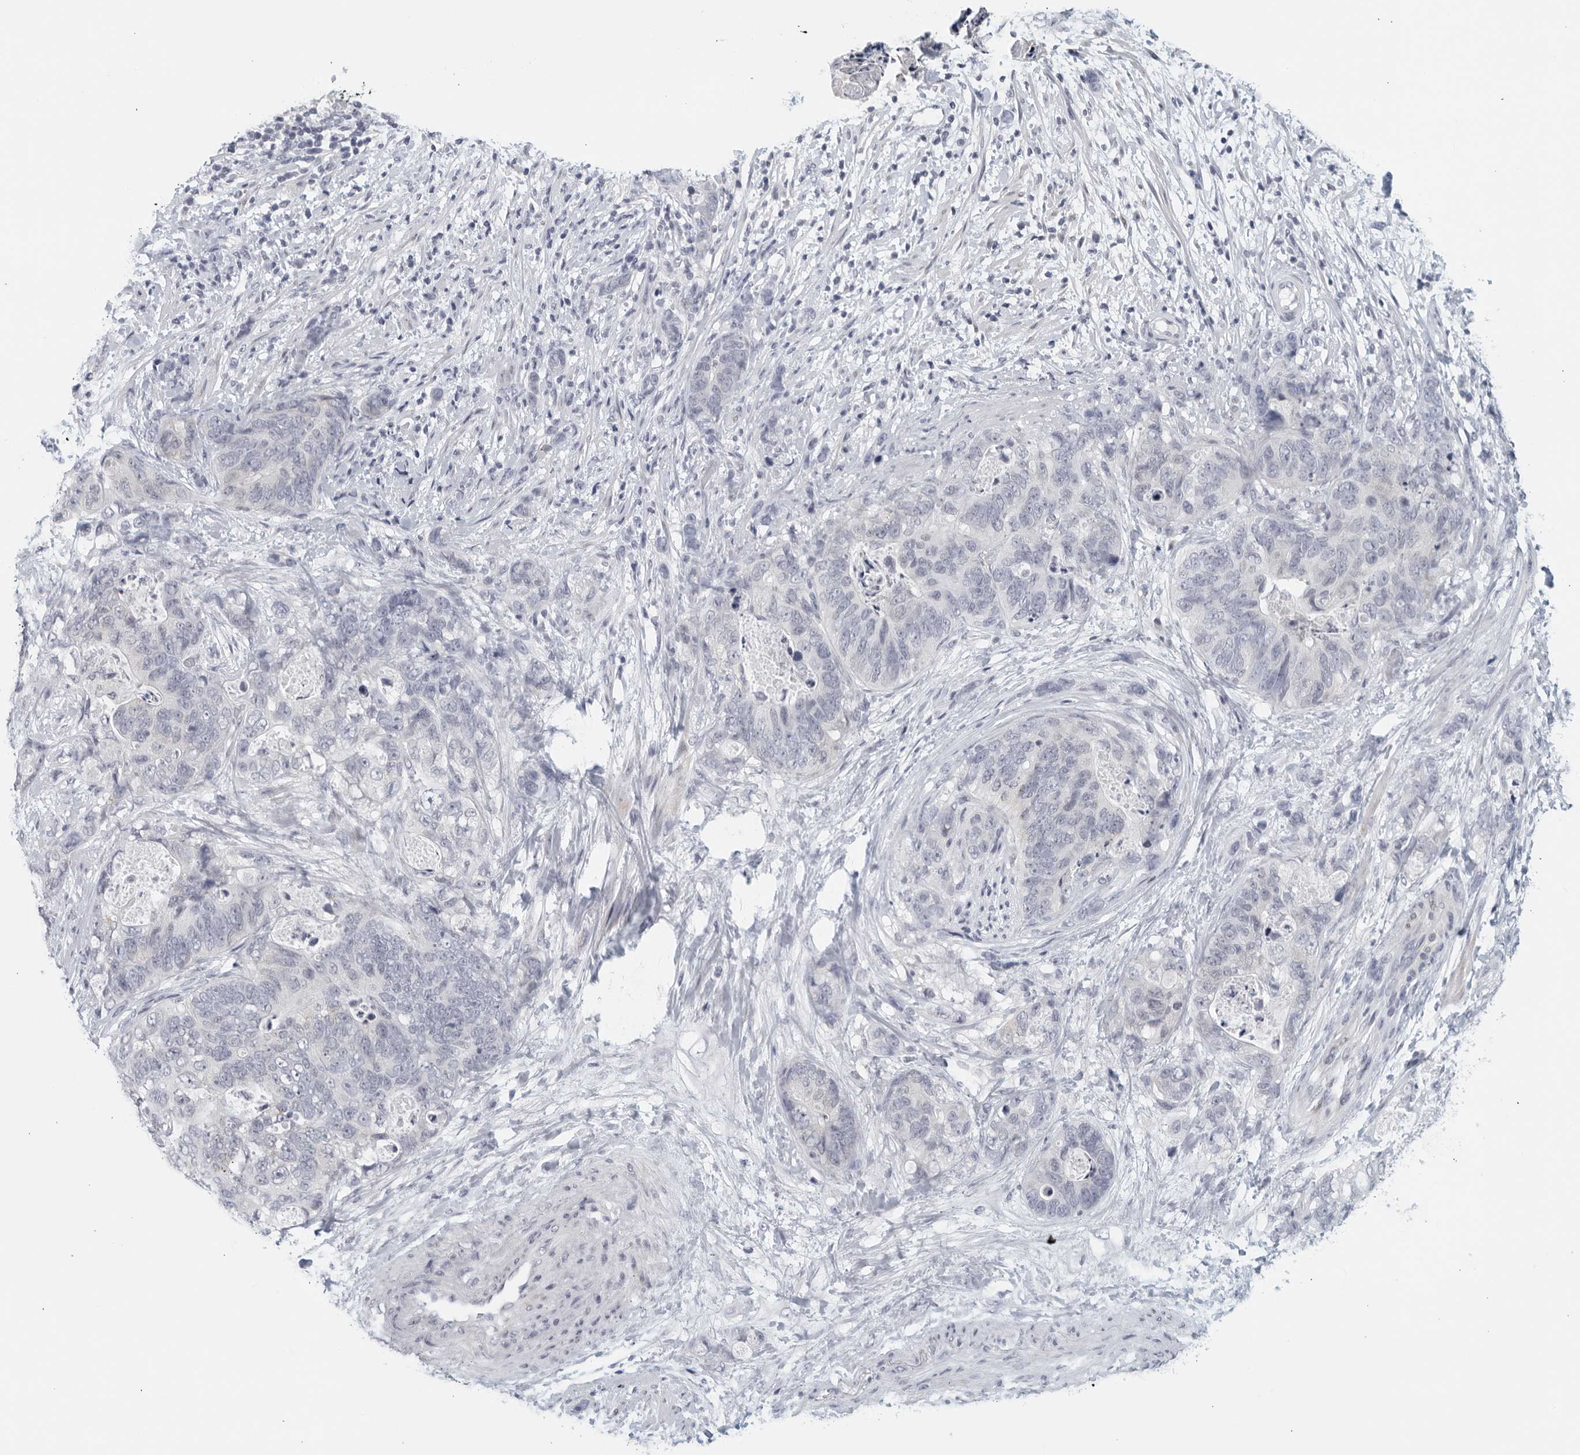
{"staining": {"intensity": "negative", "quantity": "none", "location": "none"}, "tissue": "stomach cancer", "cell_type": "Tumor cells", "image_type": "cancer", "snomed": [{"axis": "morphology", "description": "Normal tissue, NOS"}, {"axis": "morphology", "description": "Adenocarcinoma, NOS"}, {"axis": "topography", "description": "Stomach"}], "caption": "Tumor cells show no significant expression in adenocarcinoma (stomach).", "gene": "MATN1", "patient": {"sex": "female", "age": 89}}